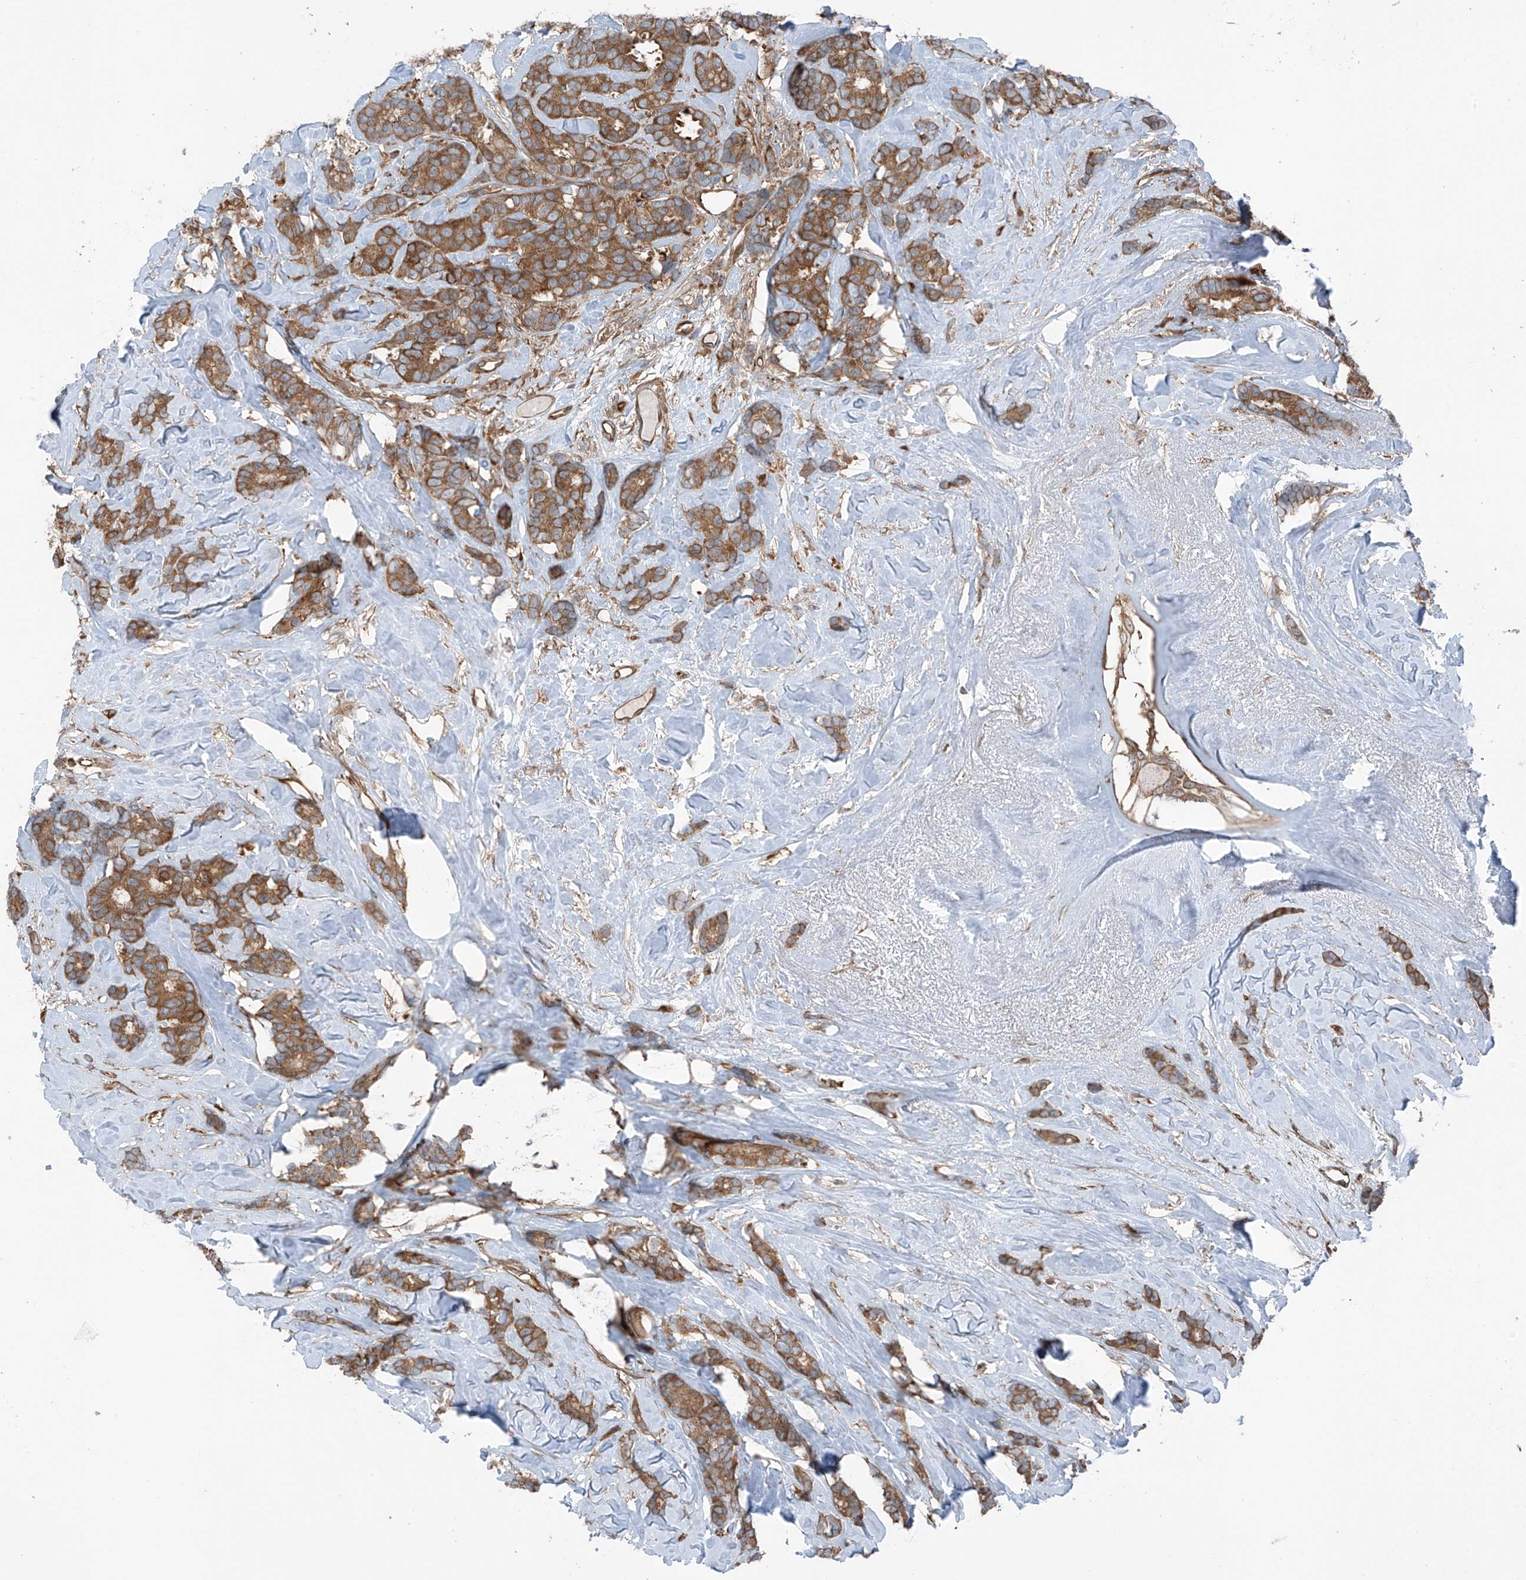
{"staining": {"intensity": "moderate", "quantity": ">75%", "location": "cytoplasmic/membranous"}, "tissue": "breast cancer", "cell_type": "Tumor cells", "image_type": "cancer", "snomed": [{"axis": "morphology", "description": "Duct carcinoma"}, {"axis": "topography", "description": "Breast"}], "caption": "Immunohistochemical staining of infiltrating ductal carcinoma (breast) exhibits medium levels of moderate cytoplasmic/membranous staining in about >75% of tumor cells.", "gene": "TXNDC9", "patient": {"sex": "female", "age": 87}}